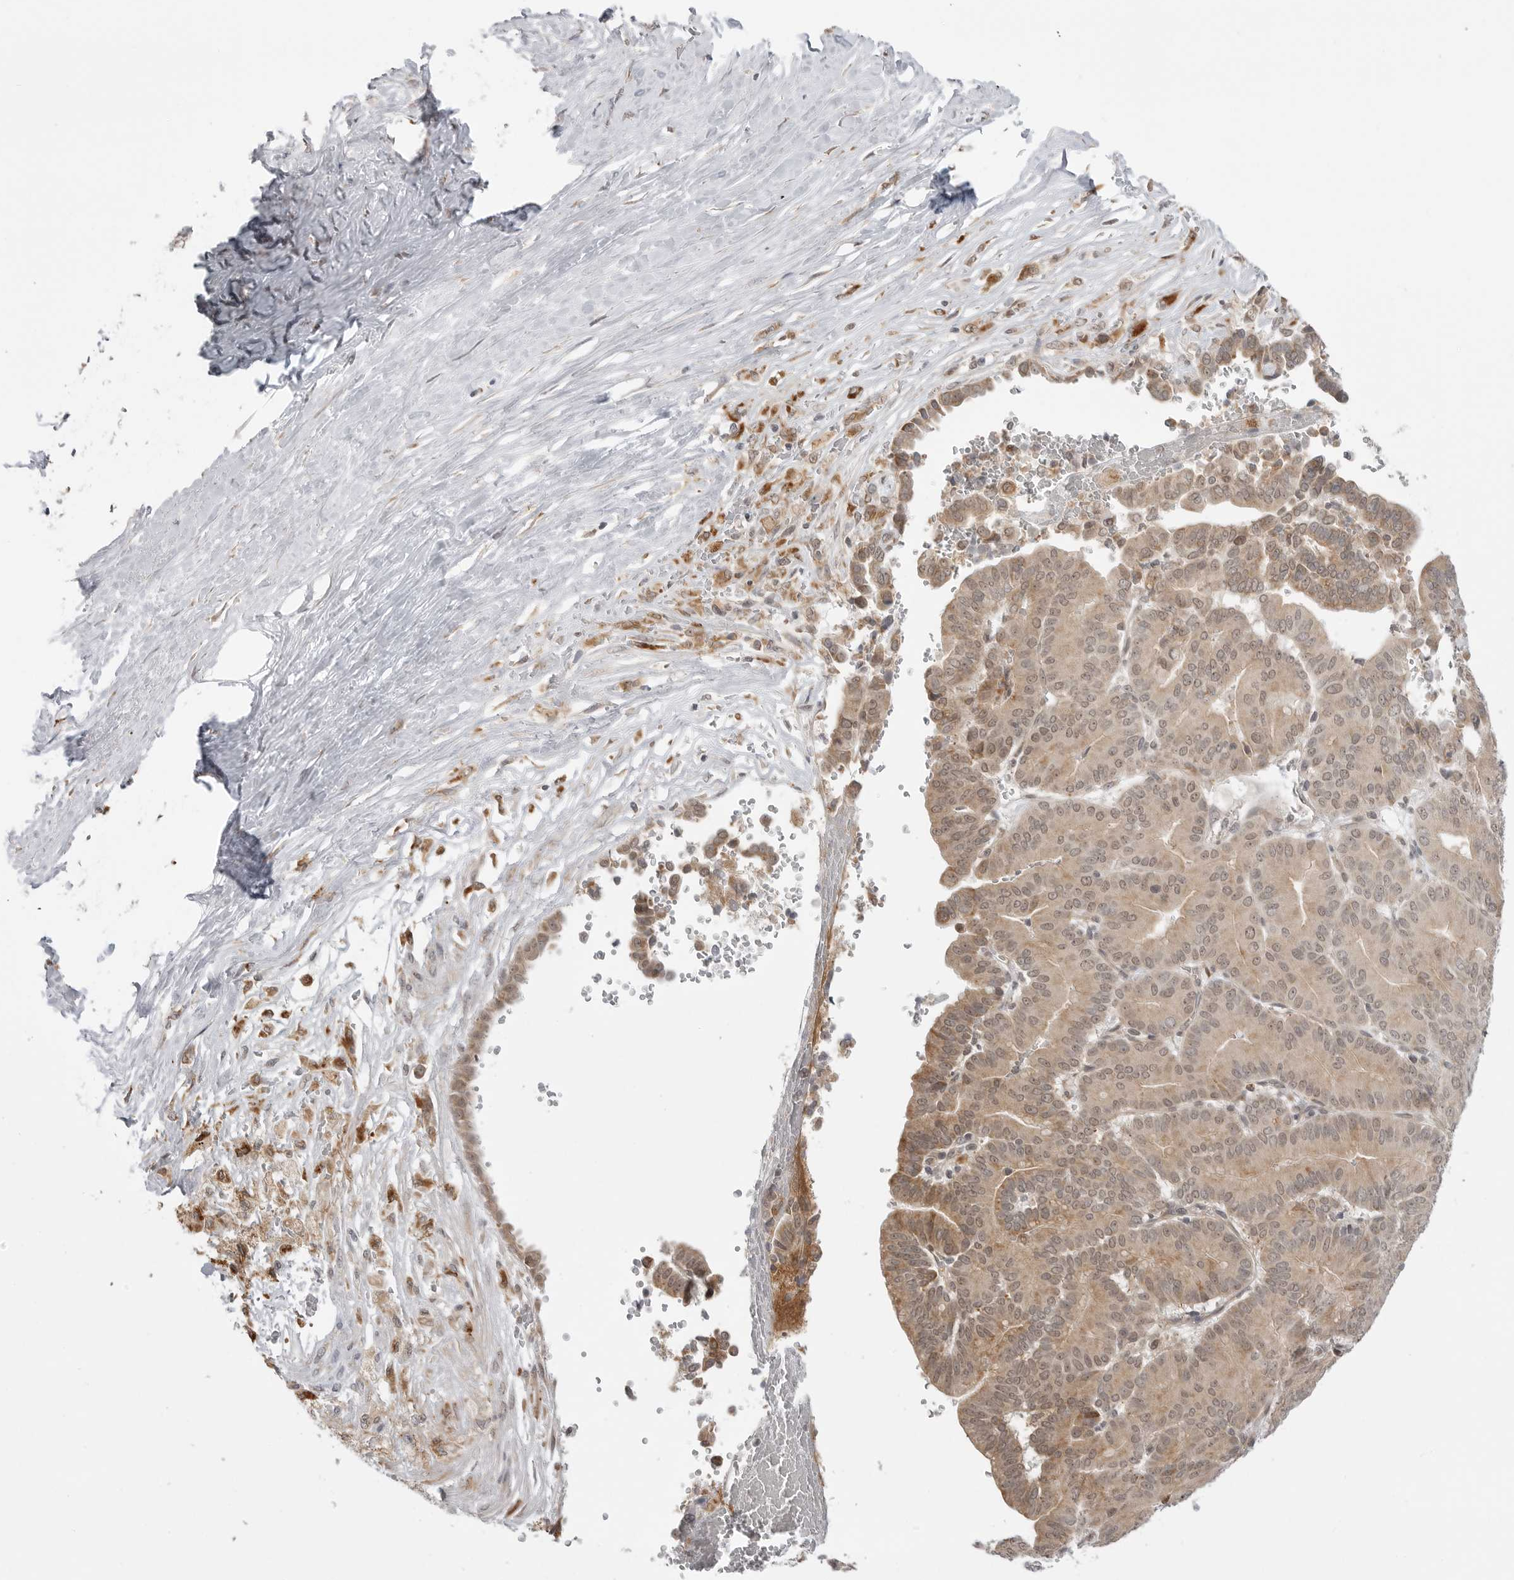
{"staining": {"intensity": "moderate", "quantity": ">75%", "location": "cytoplasmic/membranous,nuclear"}, "tissue": "liver cancer", "cell_type": "Tumor cells", "image_type": "cancer", "snomed": [{"axis": "morphology", "description": "Cholangiocarcinoma"}, {"axis": "topography", "description": "Liver"}], "caption": "A histopathology image showing moderate cytoplasmic/membranous and nuclear positivity in approximately >75% of tumor cells in liver cholangiocarcinoma, as visualized by brown immunohistochemical staining.", "gene": "KALRN", "patient": {"sex": "female", "age": 75}}